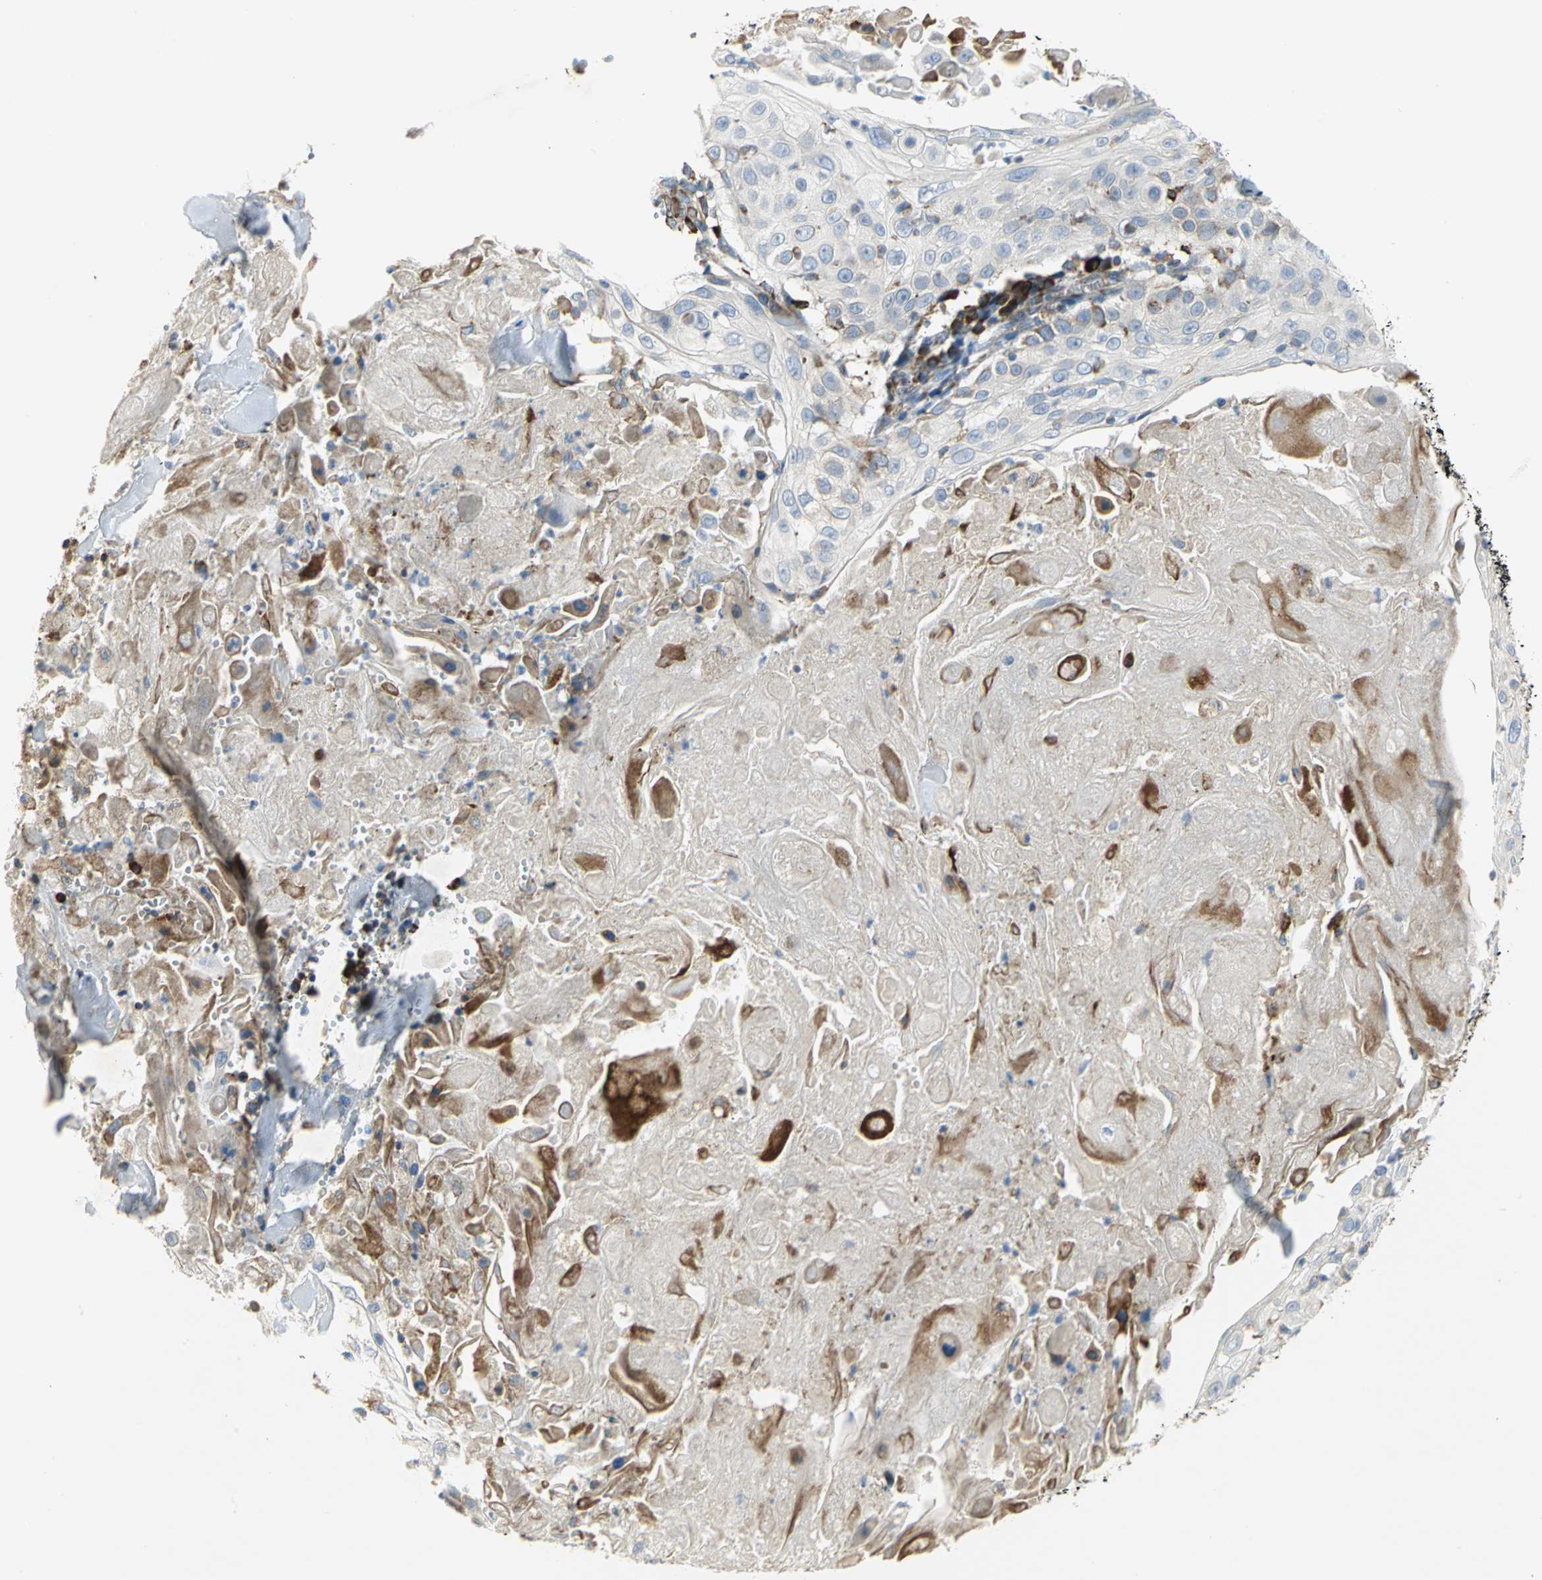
{"staining": {"intensity": "moderate", "quantity": "25%-75%", "location": "cytoplasmic/membranous"}, "tissue": "skin cancer", "cell_type": "Tumor cells", "image_type": "cancer", "snomed": [{"axis": "morphology", "description": "Squamous cell carcinoma, NOS"}, {"axis": "topography", "description": "Skin"}], "caption": "Protein staining demonstrates moderate cytoplasmic/membranous positivity in about 25%-75% of tumor cells in skin cancer.", "gene": "TULP4", "patient": {"sex": "male", "age": 86}}